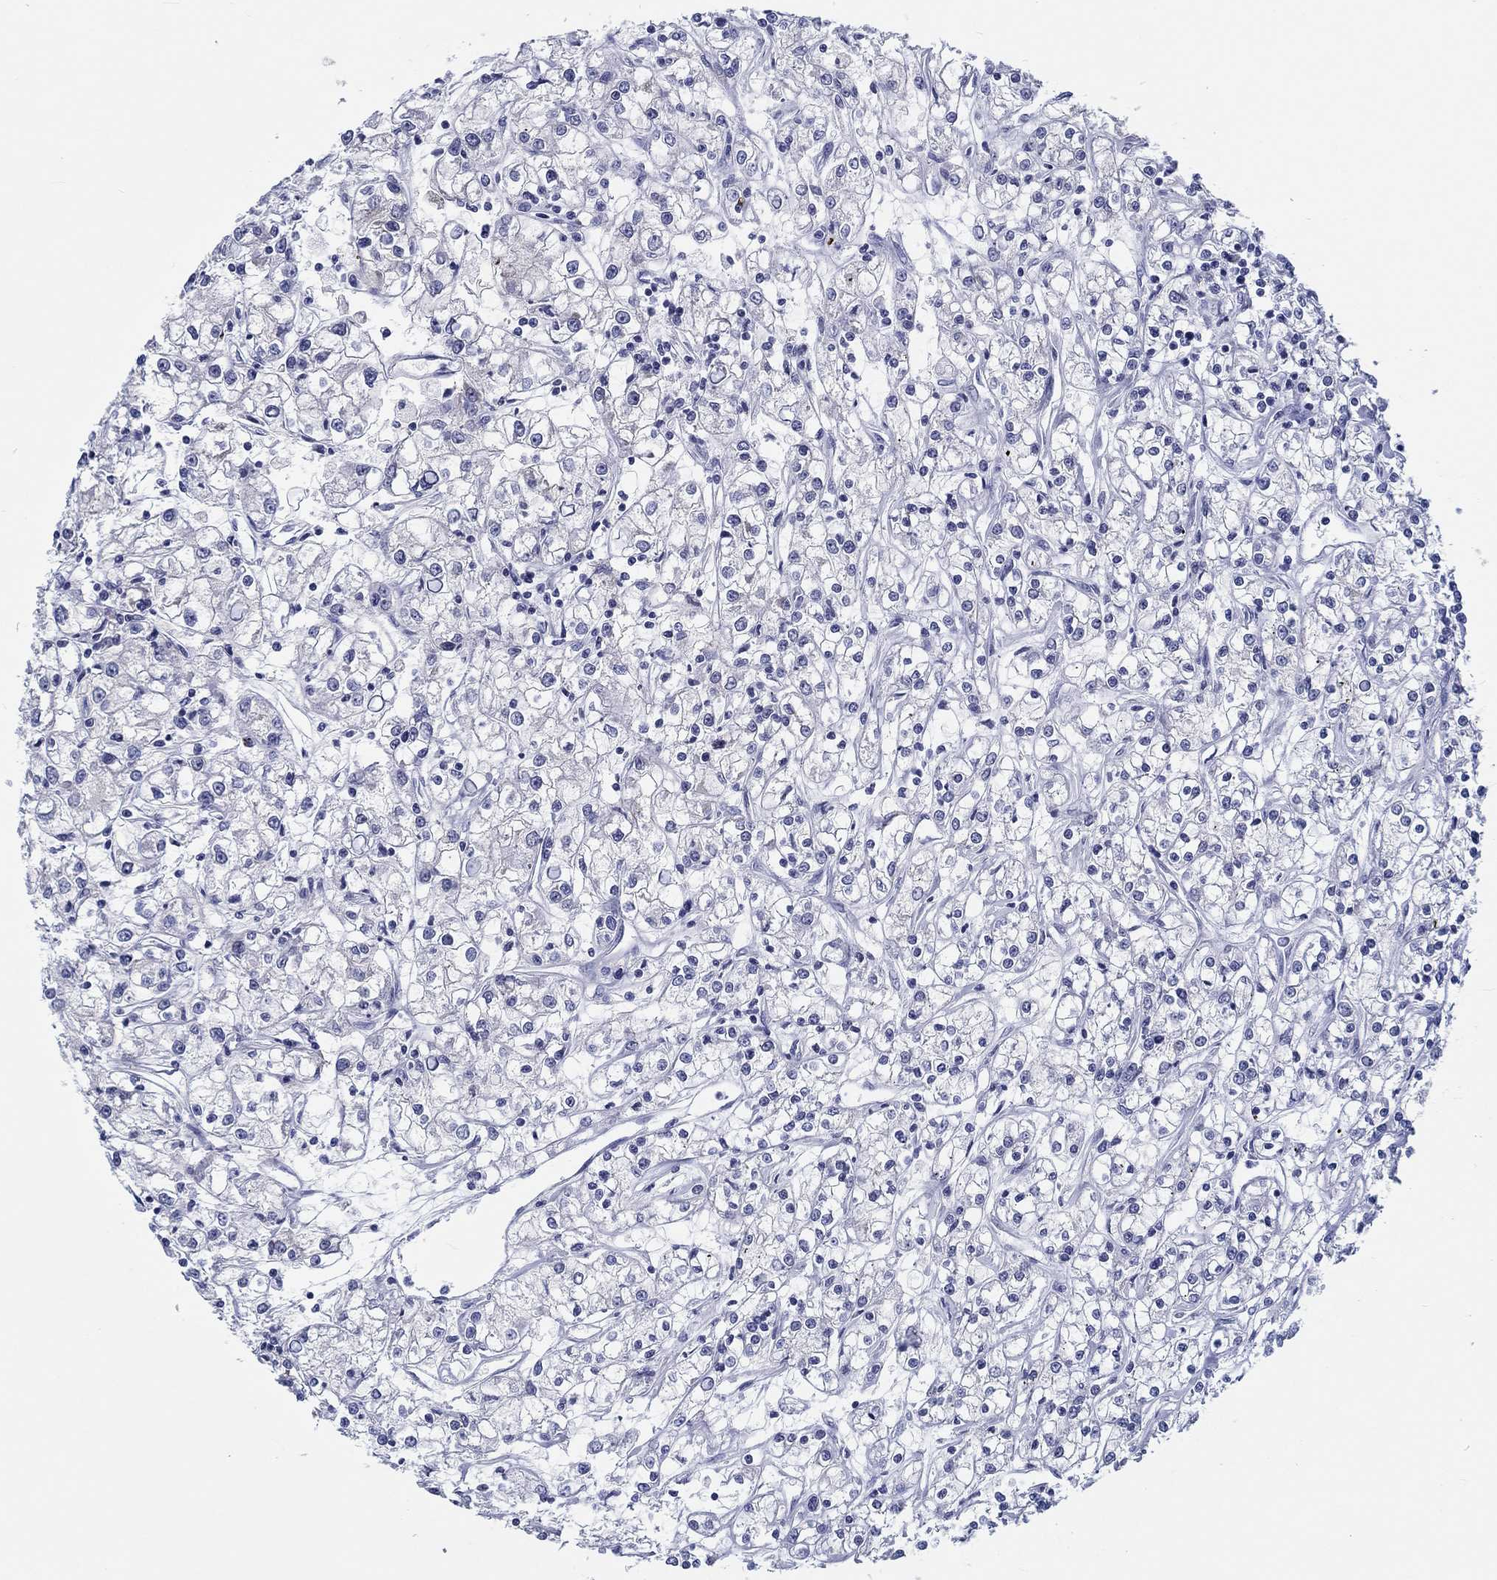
{"staining": {"intensity": "negative", "quantity": "none", "location": "none"}, "tissue": "renal cancer", "cell_type": "Tumor cells", "image_type": "cancer", "snomed": [{"axis": "morphology", "description": "Adenocarcinoma, NOS"}, {"axis": "topography", "description": "Kidney"}], "caption": "Adenocarcinoma (renal) was stained to show a protein in brown. There is no significant staining in tumor cells.", "gene": "H1-1", "patient": {"sex": "female", "age": 59}}